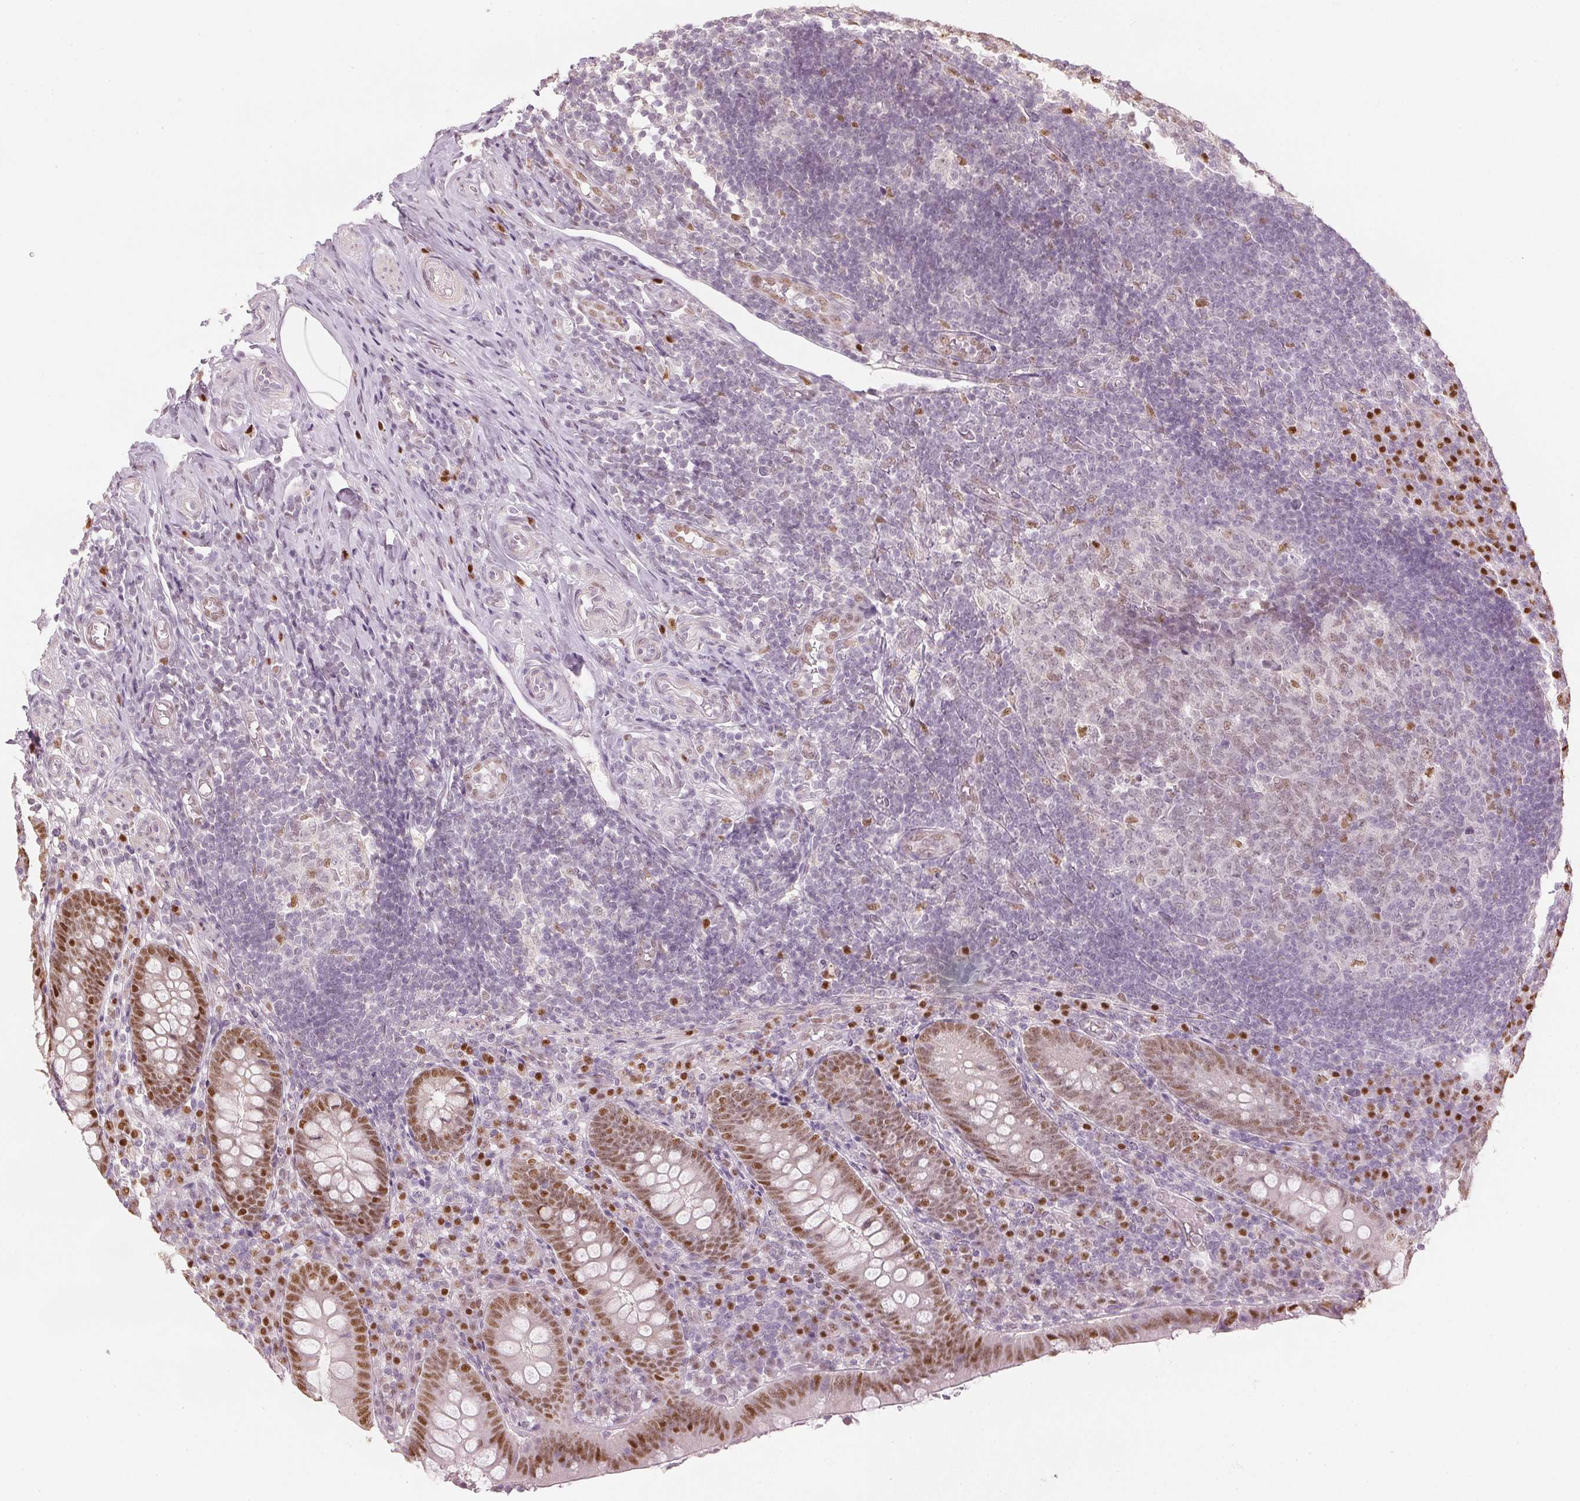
{"staining": {"intensity": "moderate", "quantity": ">75%", "location": "nuclear"}, "tissue": "appendix", "cell_type": "Glandular cells", "image_type": "normal", "snomed": [{"axis": "morphology", "description": "Normal tissue, NOS"}, {"axis": "topography", "description": "Appendix"}], "caption": "The immunohistochemical stain shows moderate nuclear positivity in glandular cells of normal appendix.", "gene": "ENSG00000267001", "patient": {"sex": "male", "age": 18}}